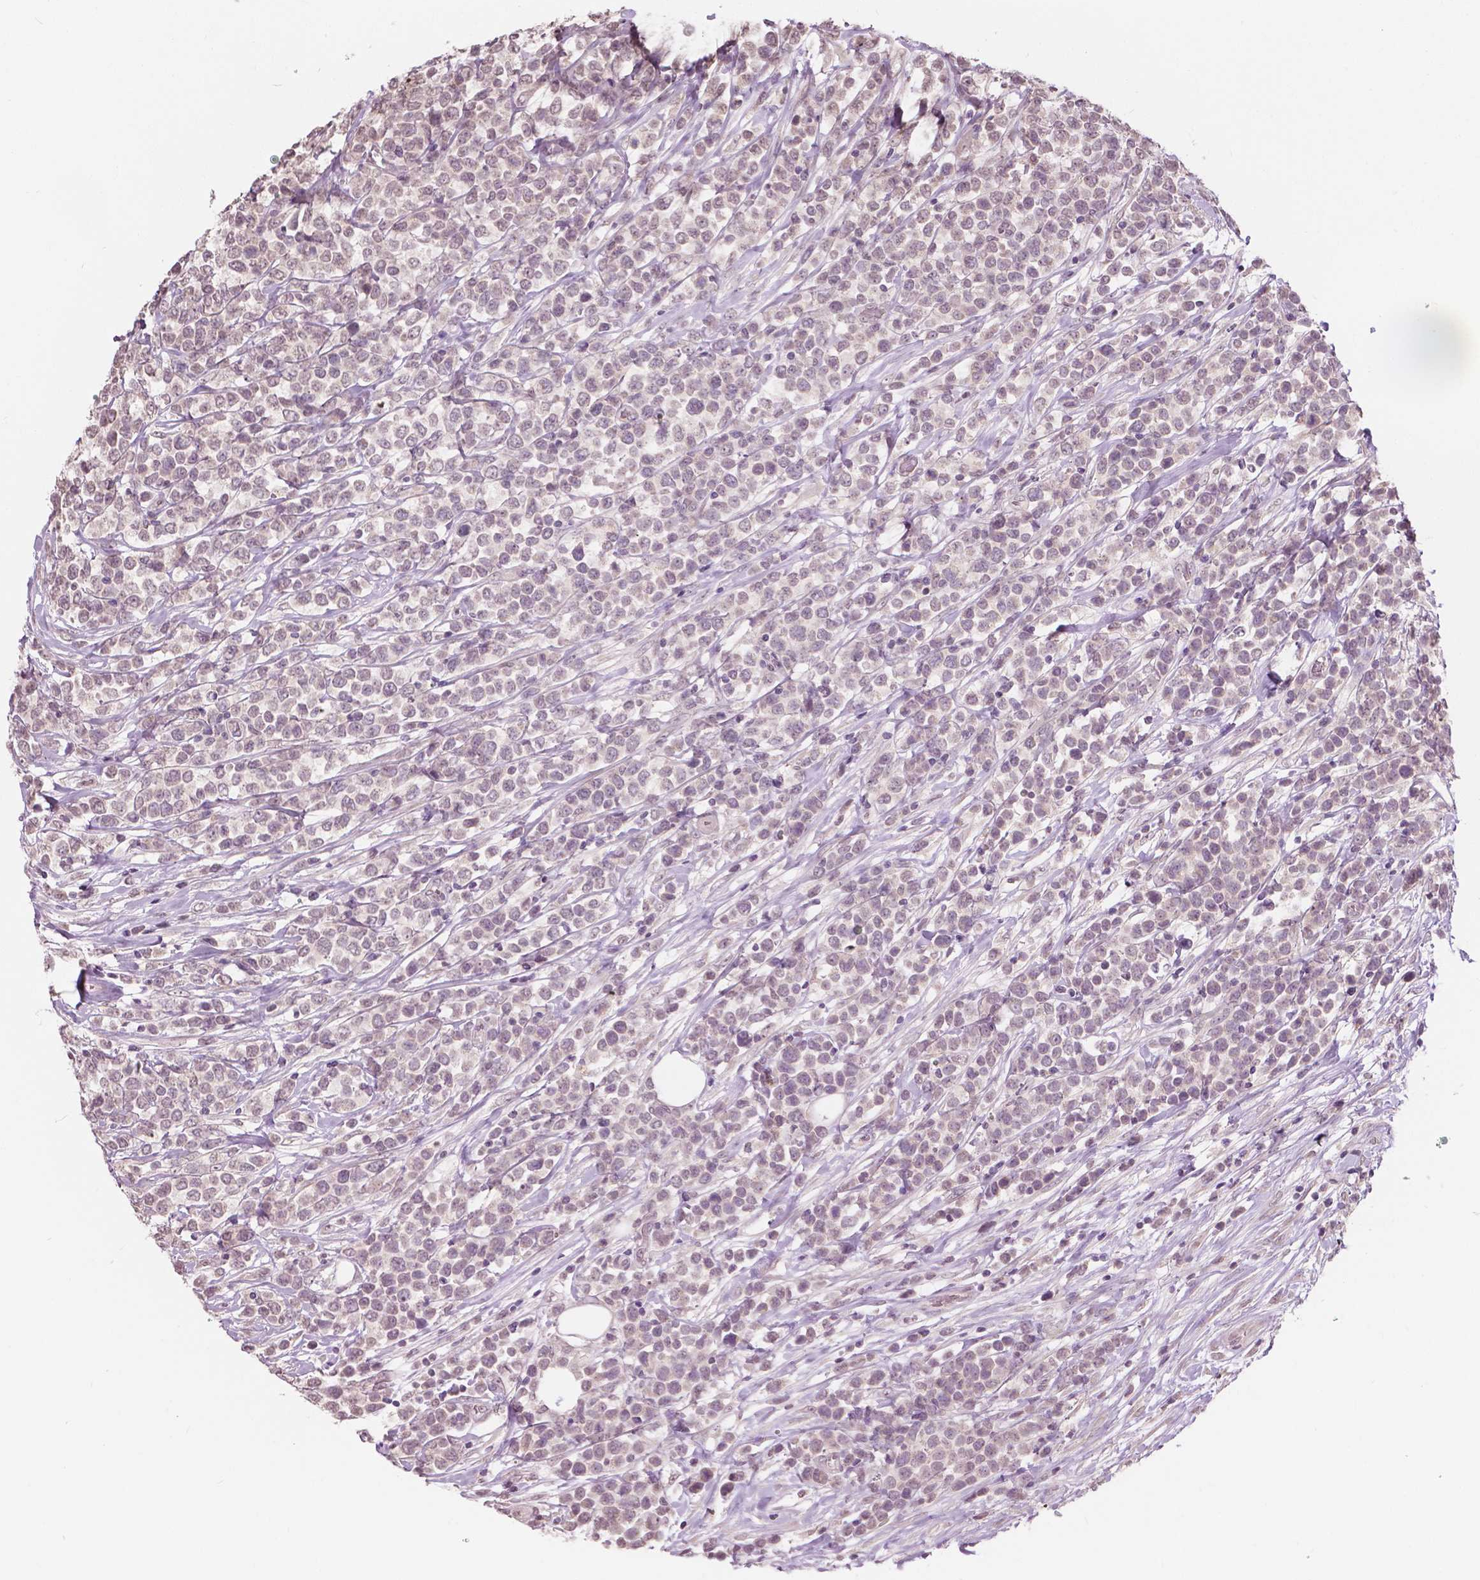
{"staining": {"intensity": "weak", "quantity": ">75%", "location": "nuclear"}, "tissue": "lymphoma", "cell_type": "Tumor cells", "image_type": "cancer", "snomed": [{"axis": "morphology", "description": "Malignant lymphoma, non-Hodgkin's type, High grade"}, {"axis": "topography", "description": "Soft tissue"}], "caption": "High-grade malignant lymphoma, non-Hodgkin's type stained for a protein (brown) shows weak nuclear positive staining in about >75% of tumor cells.", "gene": "HOXA10", "patient": {"sex": "female", "age": 56}}